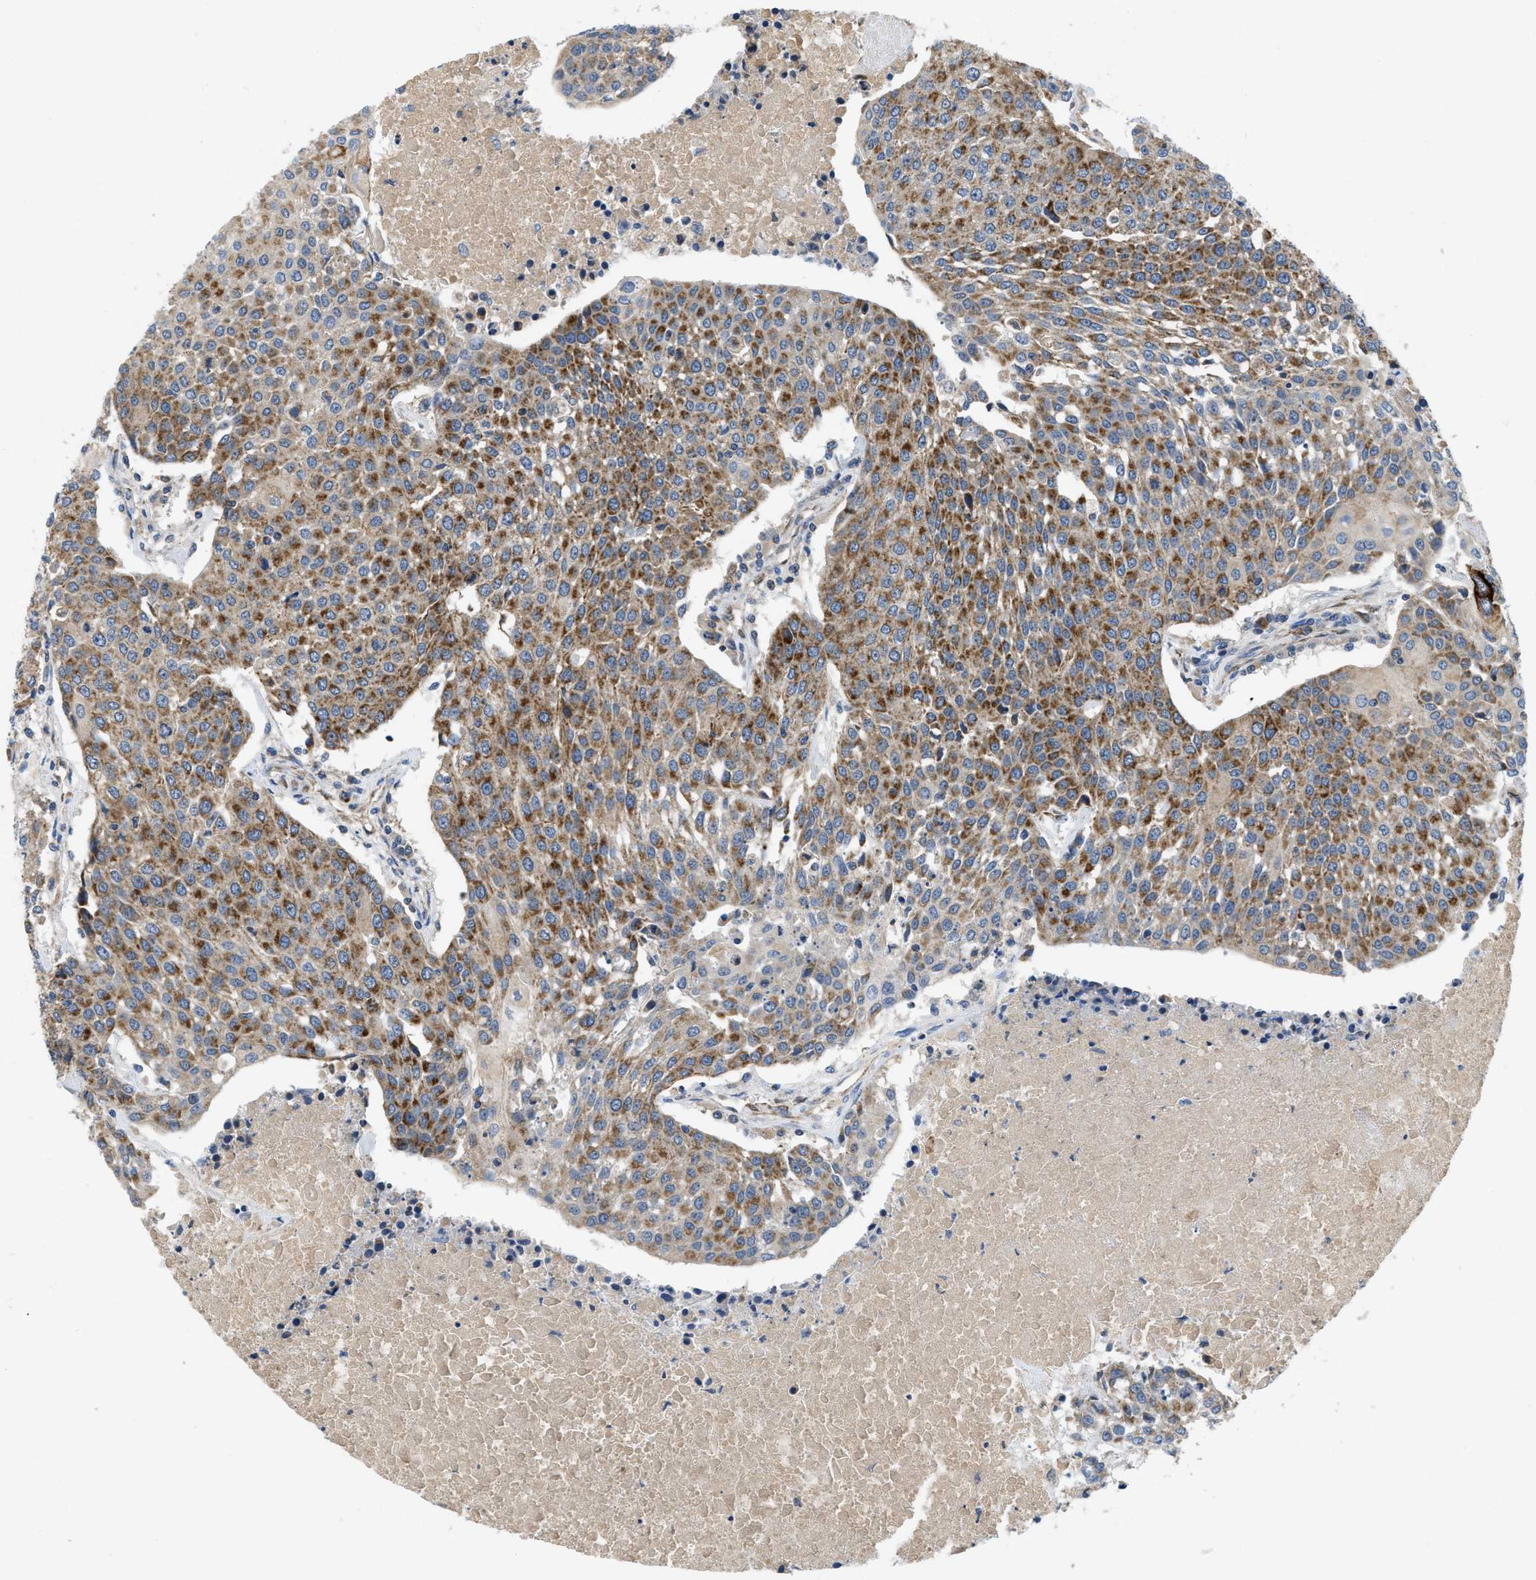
{"staining": {"intensity": "moderate", "quantity": ">75%", "location": "cytoplasmic/membranous"}, "tissue": "urothelial cancer", "cell_type": "Tumor cells", "image_type": "cancer", "snomed": [{"axis": "morphology", "description": "Urothelial carcinoma, High grade"}, {"axis": "topography", "description": "Urinary bladder"}], "caption": "Protein expression analysis of urothelial carcinoma (high-grade) reveals moderate cytoplasmic/membranous positivity in approximately >75% of tumor cells. (IHC, brightfield microscopy, high magnification).", "gene": "PNKD", "patient": {"sex": "female", "age": 85}}